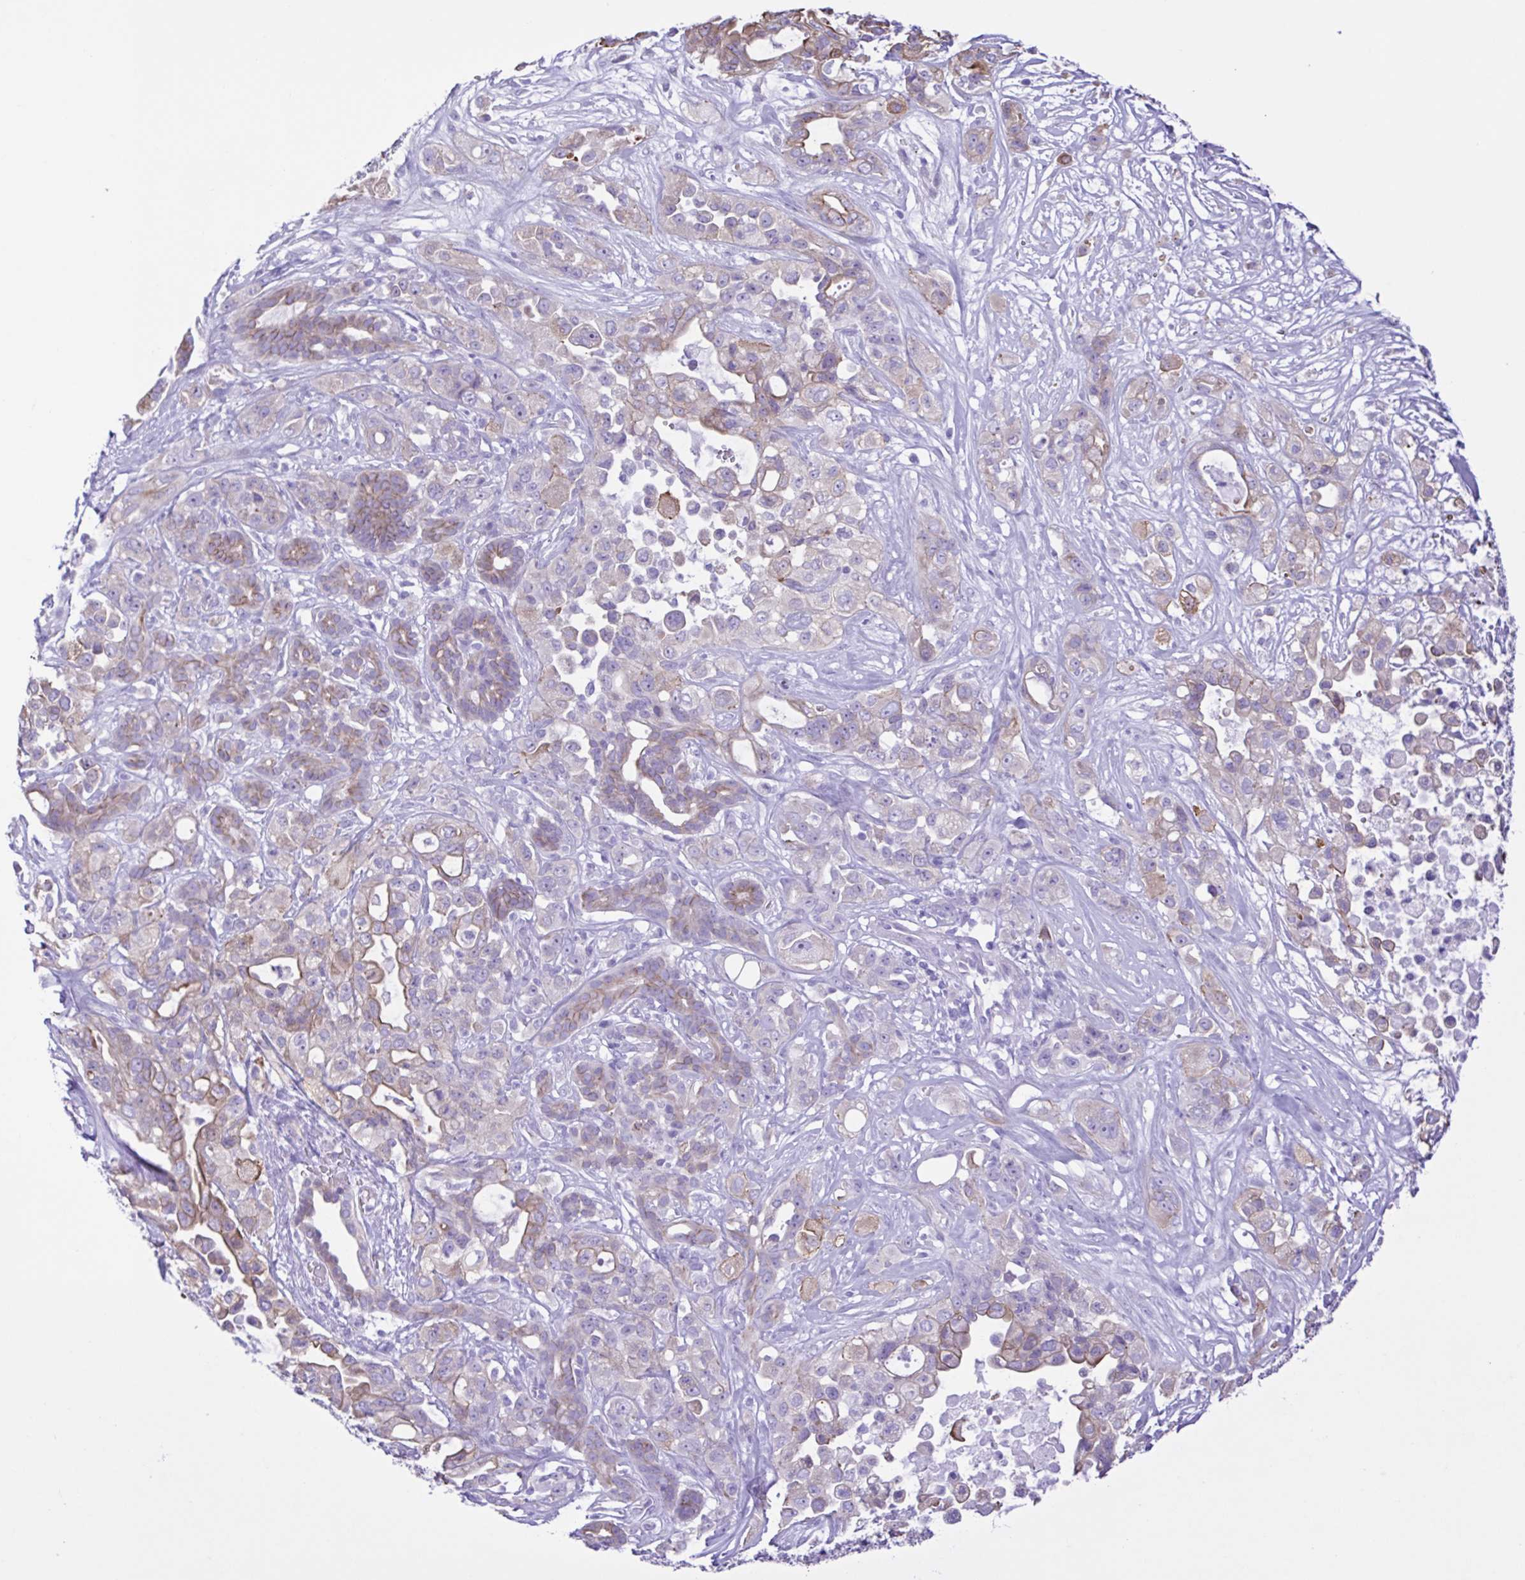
{"staining": {"intensity": "weak", "quantity": "25%-75%", "location": "cytoplasmic/membranous"}, "tissue": "pancreatic cancer", "cell_type": "Tumor cells", "image_type": "cancer", "snomed": [{"axis": "morphology", "description": "Adenocarcinoma, NOS"}, {"axis": "topography", "description": "Pancreas"}], "caption": "Immunohistochemistry (IHC) photomicrograph of adenocarcinoma (pancreatic) stained for a protein (brown), which shows low levels of weak cytoplasmic/membranous expression in about 25%-75% of tumor cells.", "gene": "CYP11A1", "patient": {"sex": "male", "age": 44}}